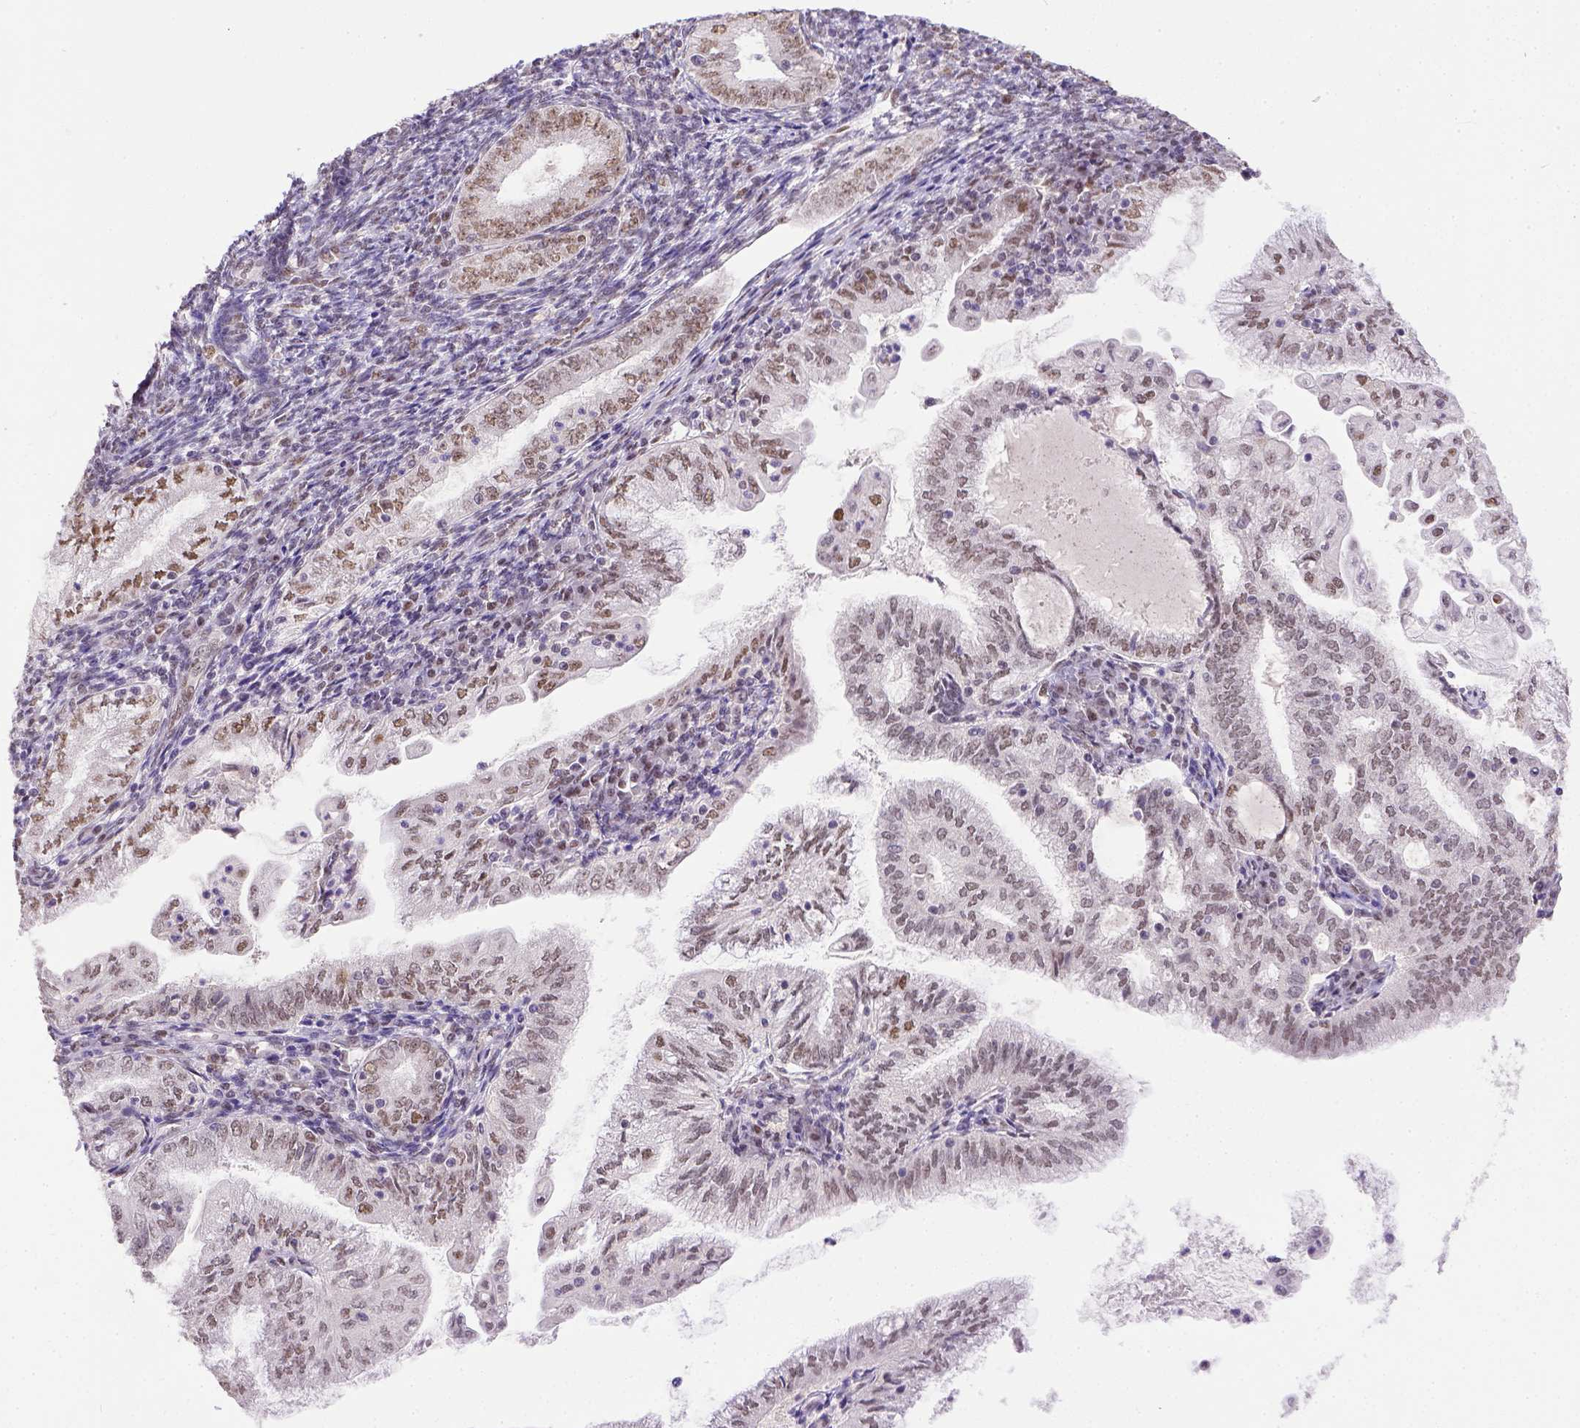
{"staining": {"intensity": "weak", "quantity": ">75%", "location": "nuclear"}, "tissue": "endometrial cancer", "cell_type": "Tumor cells", "image_type": "cancer", "snomed": [{"axis": "morphology", "description": "Adenocarcinoma, NOS"}, {"axis": "topography", "description": "Endometrium"}], "caption": "Weak nuclear protein expression is present in about >75% of tumor cells in adenocarcinoma (endometrial).", "gene": "ERCC1", "patient": {"sex": "female", "age": 55}}